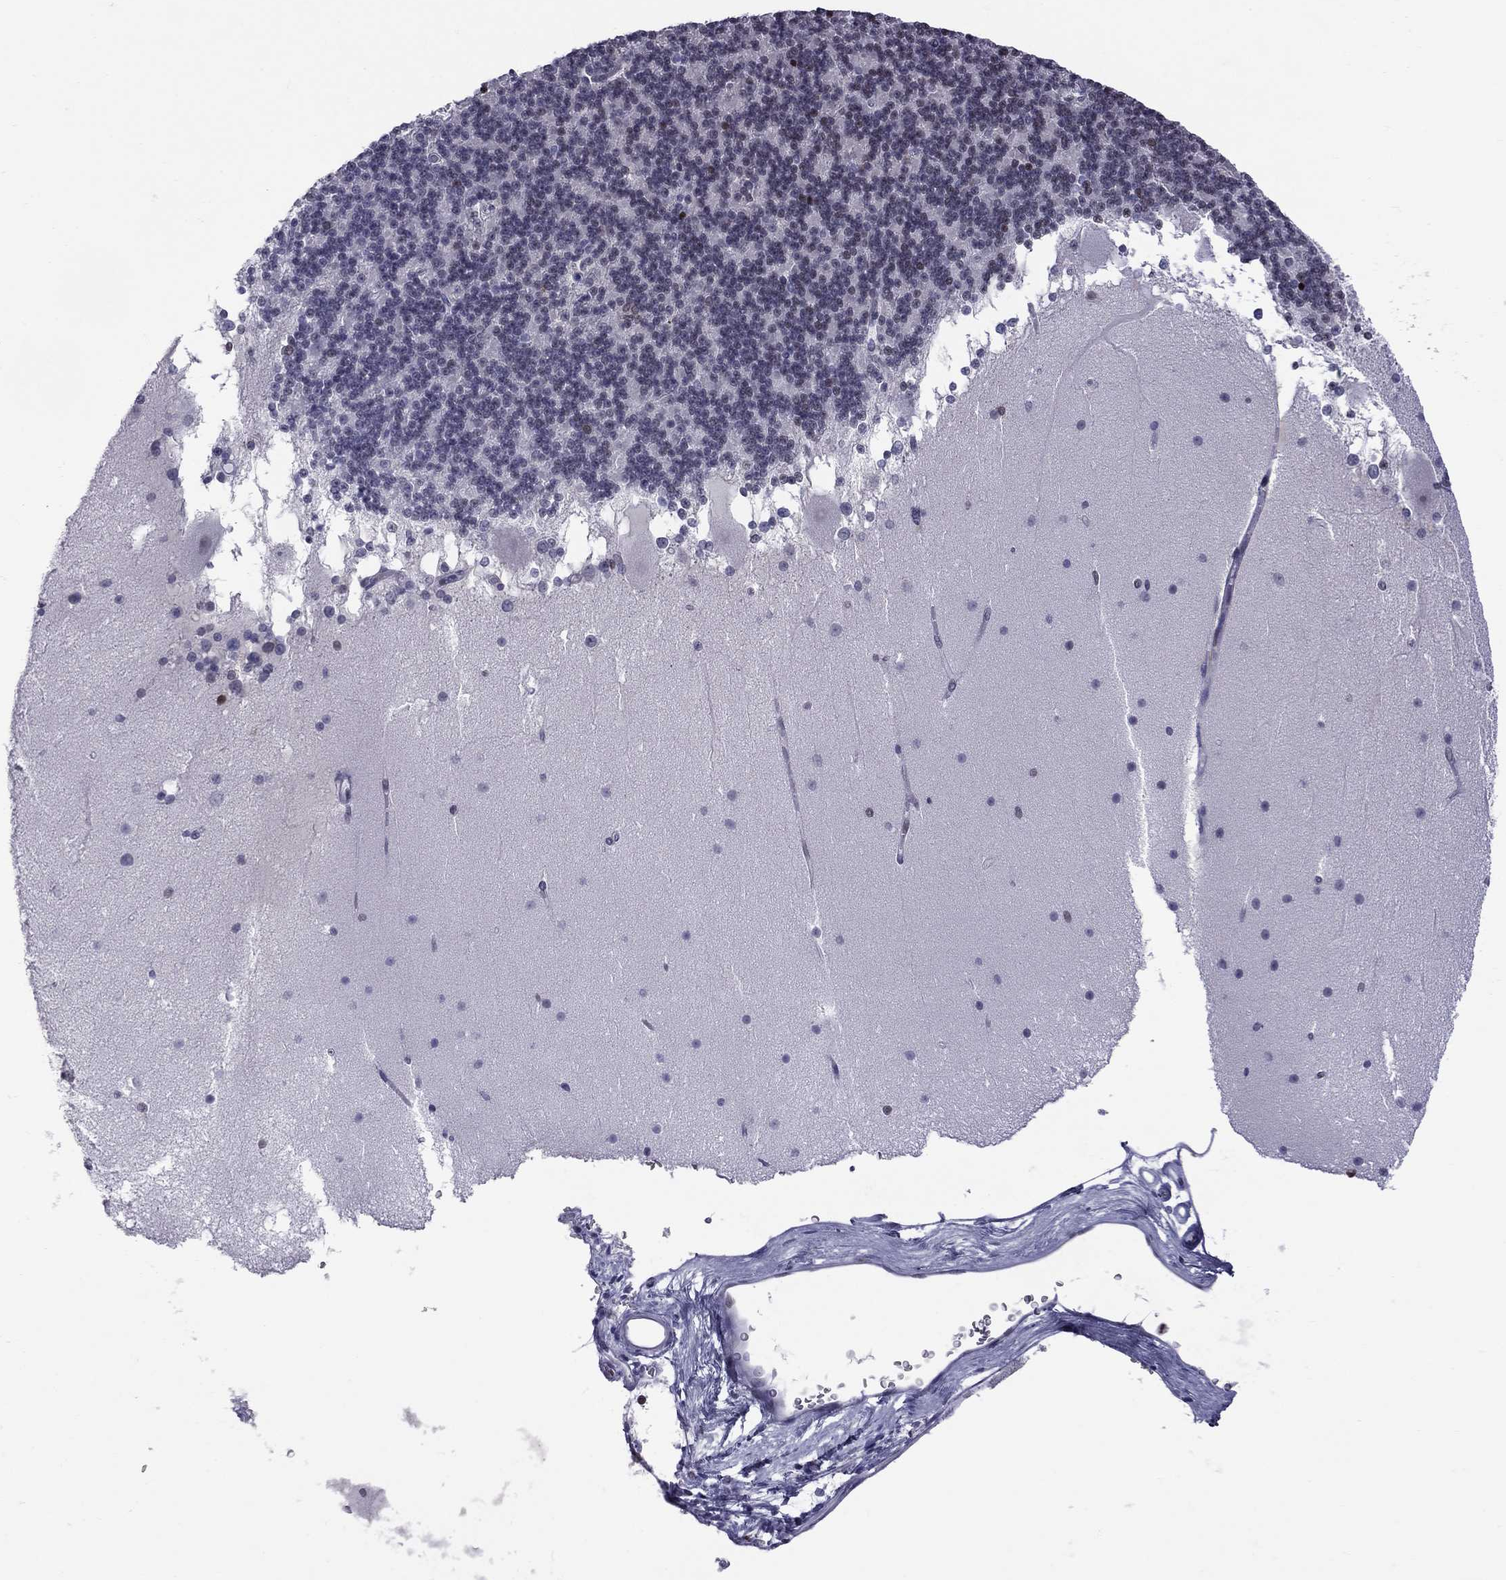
{"staining": {"intensity": "moderate", "quantity": "<25%", "location": "nuclear"}, "tissue": "cerebellum", "cell_type": "Cells in granular layer", "image_type": "normal", "snomed": [{"axis": "morphology", "description": "Normal tissue, NOS"}, {"axis": "topography", "description": "Cerebellum"}], "caption": "The micrograph reveals a brown stain indicating the presence of a protein in the nuclear of cells in granular layer in cerebellum.", "gene": "PCGF3", "patient": {"sex": "female", "age": 19}}